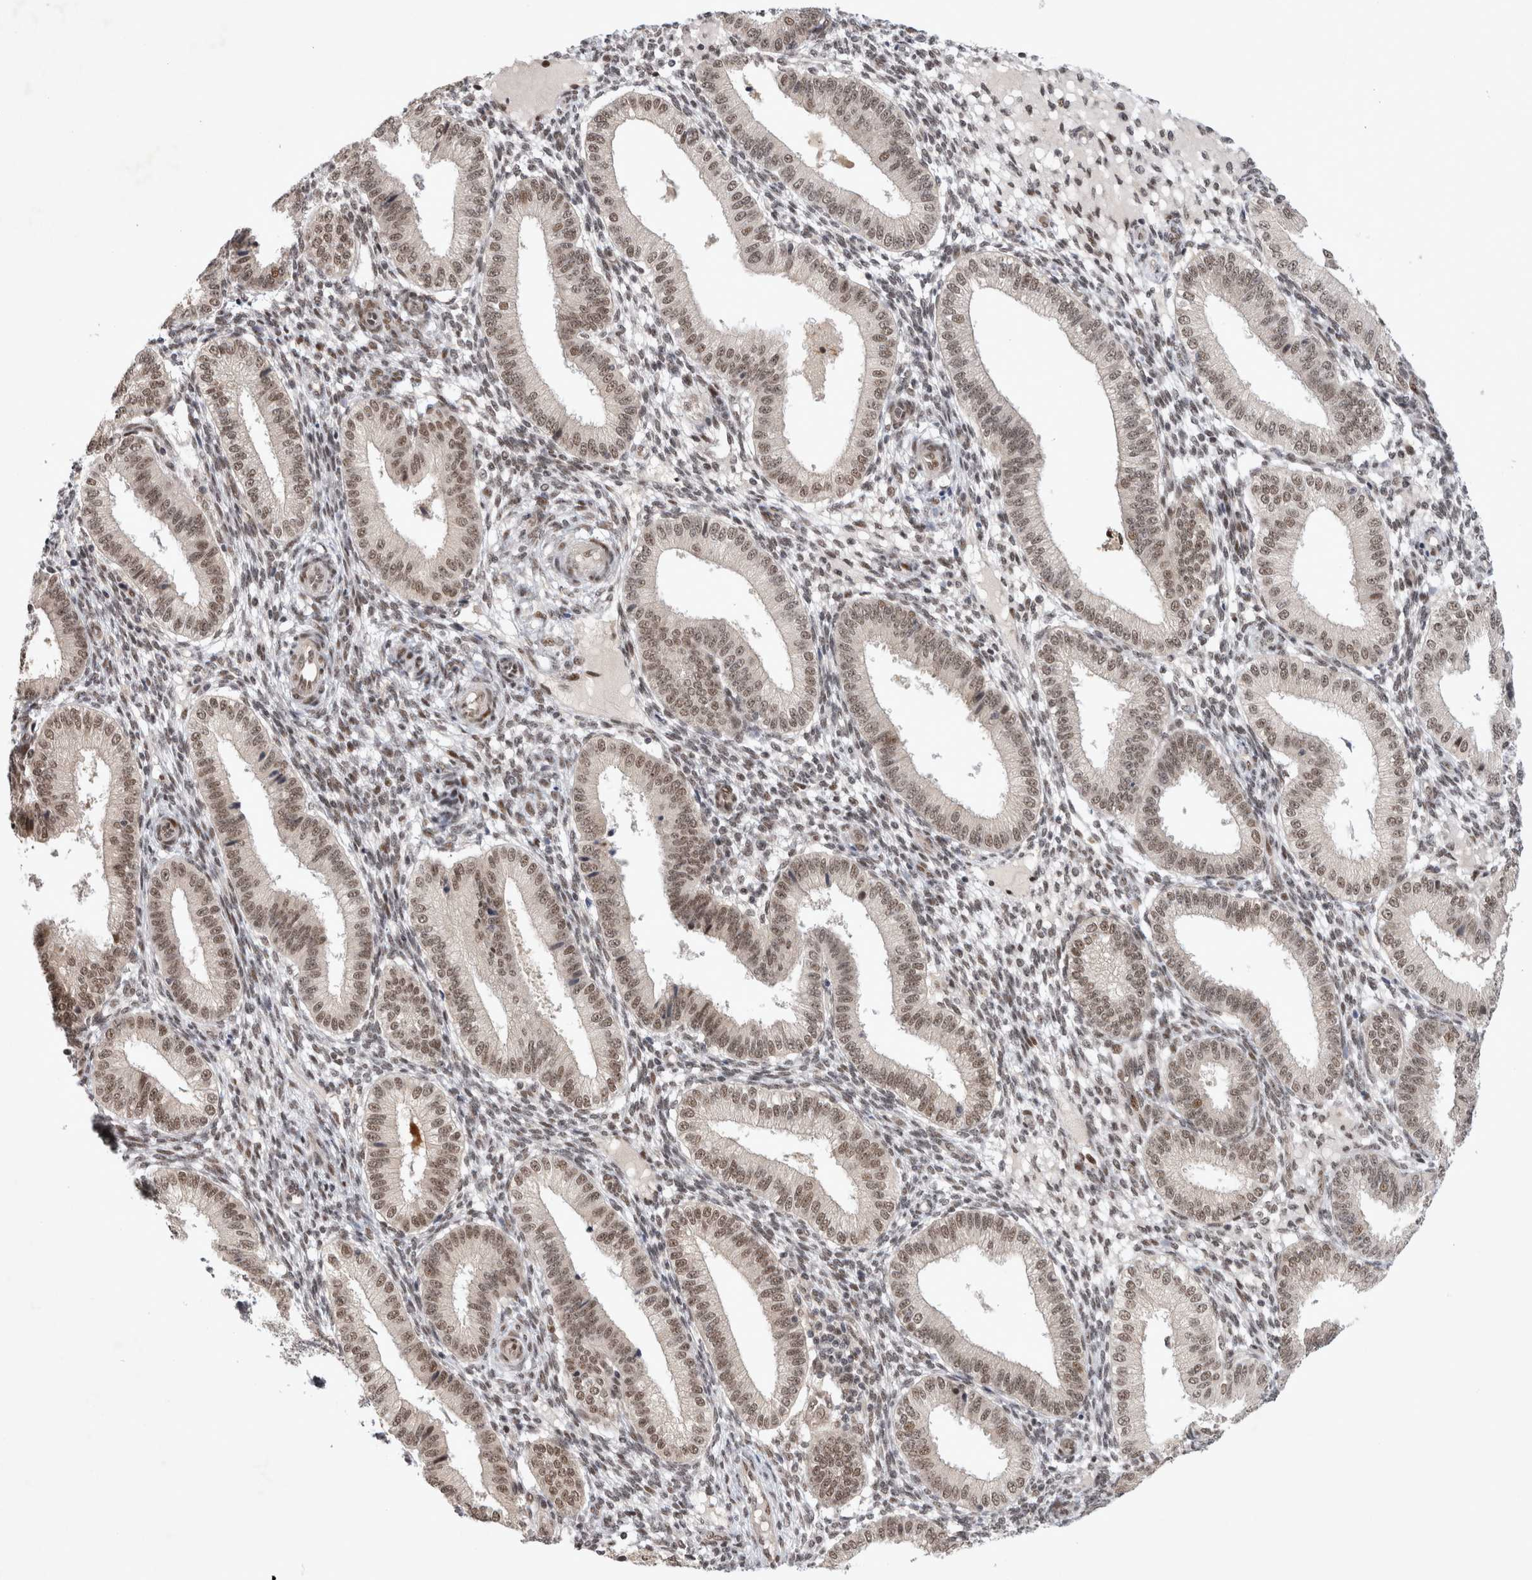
{"staining": {"intensity": "weak", "quantity": "25%-75%", "location": "nuclear"}, "tissue": "endometrium", "cell_type": "Cells in endometrial stroma", "image_type": "normal", "snomed": [{"axis": "morphology", "description": "Normal tissue, NOS"}, {"axis": "topography", "description": "Endometrium"}], "caption": "The micrograph demonstrates staining of benign endometrium, revealing weak nuclear protein positivity (brown color) within cells in endometrial stroma.", "gene": "HESX1", "patient": {"sex": "female", "age": 39}}